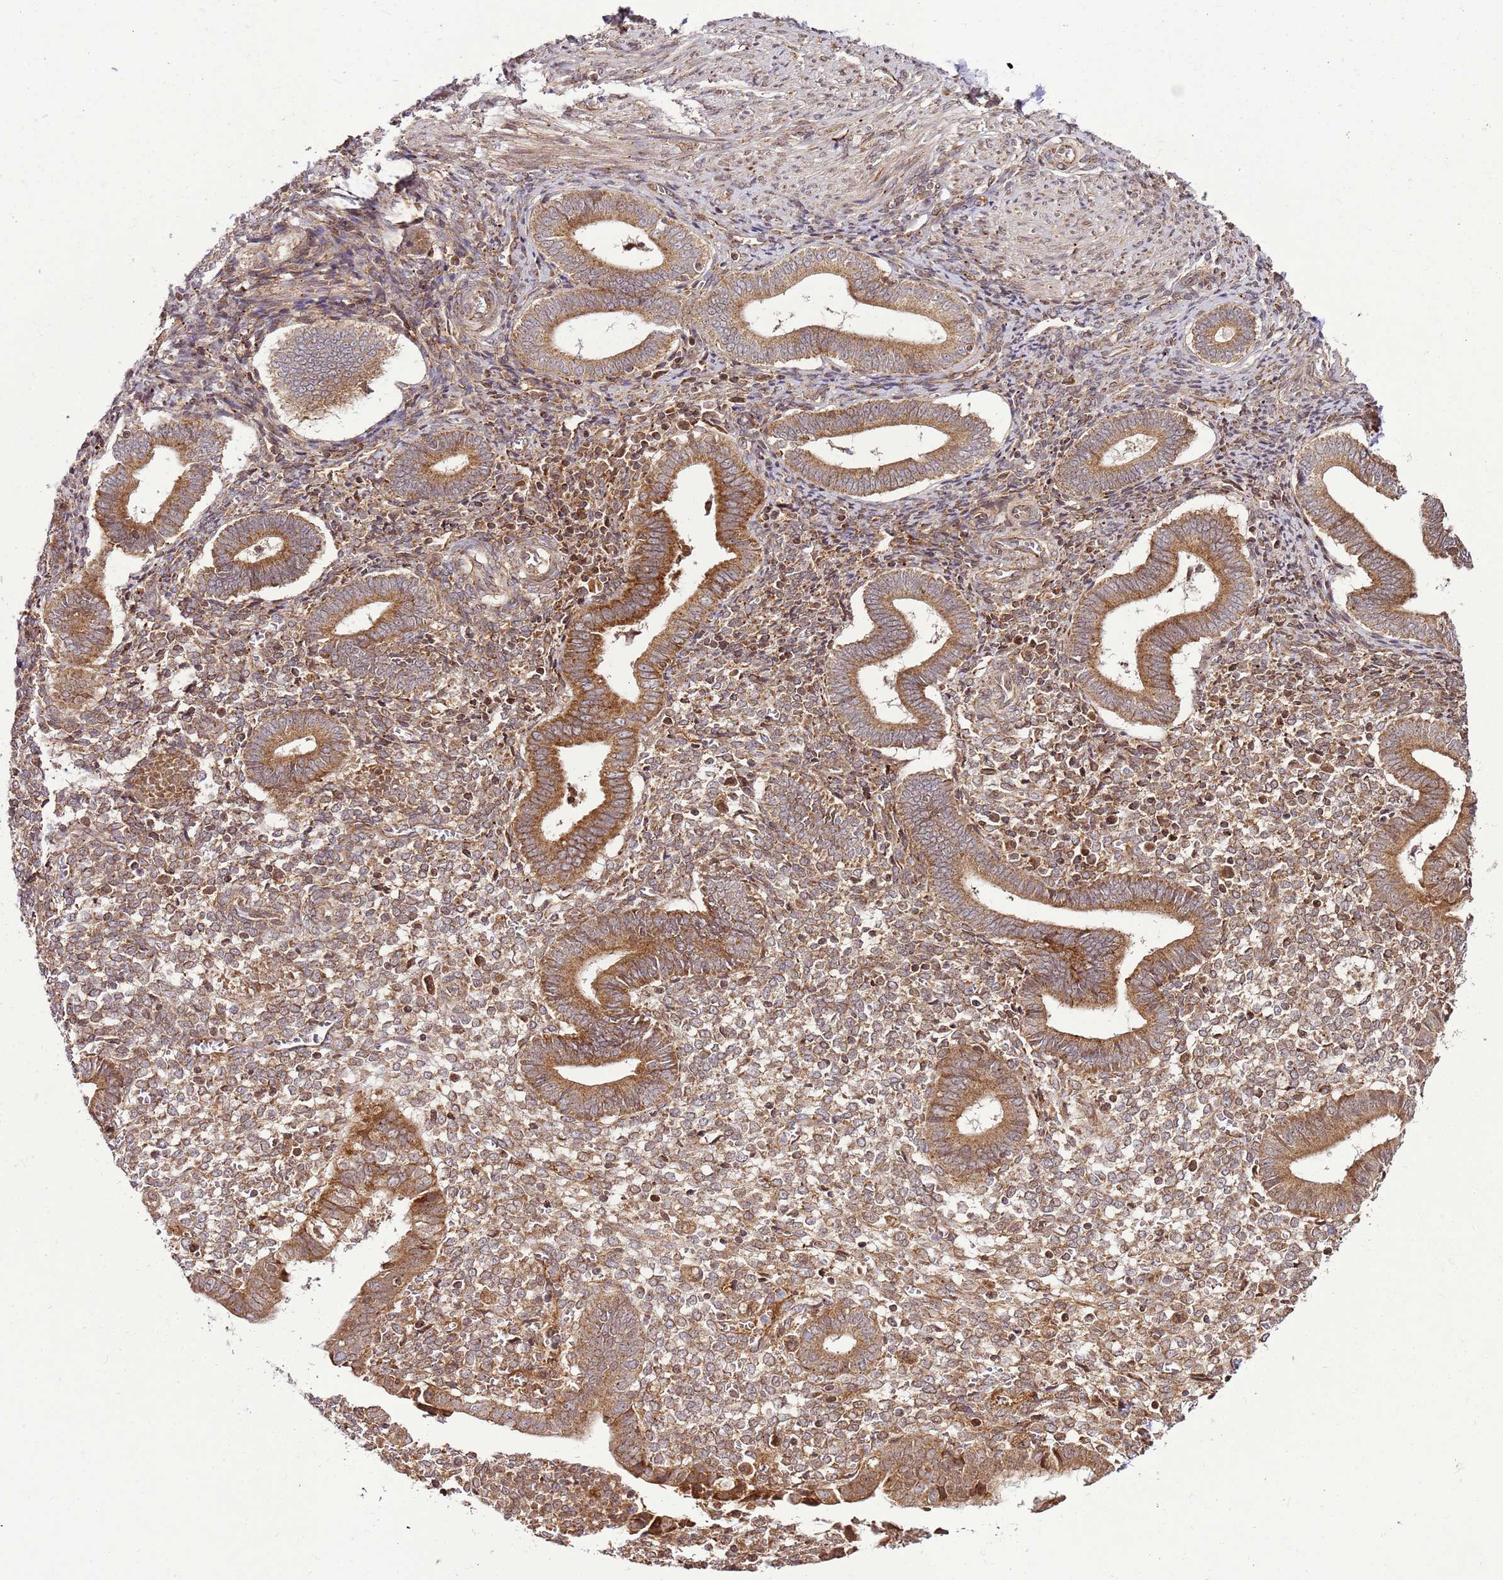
{"staining": {"intensity": "moderate", "quantity": ">75%", "location": "cytoplasmic/membranous"}, "tissue": "endometrium", "cell_type": "Cells in endometrial stroma", "image_type": "normal", "snomed": [{"axis": "morphology", "description": "Normal tissue, NOS"}, {"axis": "topography", "description": "Other"}, {"axis": "topography", "description": "Endometrium"}], "caption": "DAB (3,3'-diaminobenzidine) immunohistochemical staining of normal human endometrium displays moderate cytoplasmic/membranous protein expression in about >75% of cells in endometrial stroma.", "gene": "RASA3", "patient": {"sex": "female", "age": 44}}